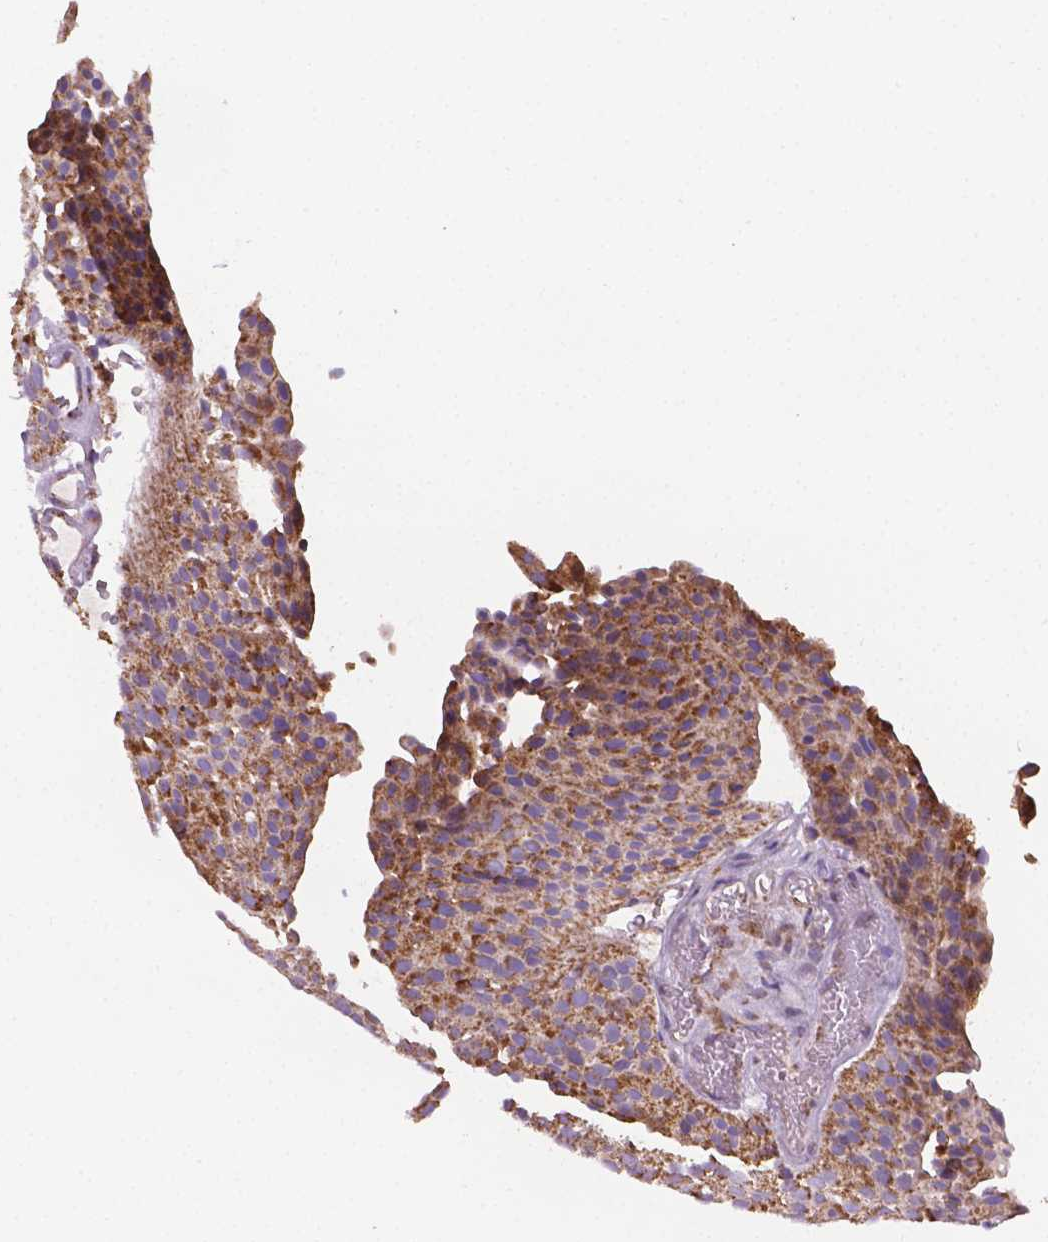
{"staining": {"intensity": "strong", "quantity": ">75%", "location": "cytoplasmic/membranous"}, "tissue": "urothelial cancer", "cell_type": "Tumor cells", "image_type": "cancer", "snomed": [{"axis": "morphology", "description": "Urothelial carcinoma, Low grade"}, {"axis": "topography", "description": "Urinary bladder"}], "caption": "Urothelial cancer stained with a protein marker displays strong staining in tumor cells.", "gene": "PIBF1", "patient": {"sex": "female", "age": 87}}